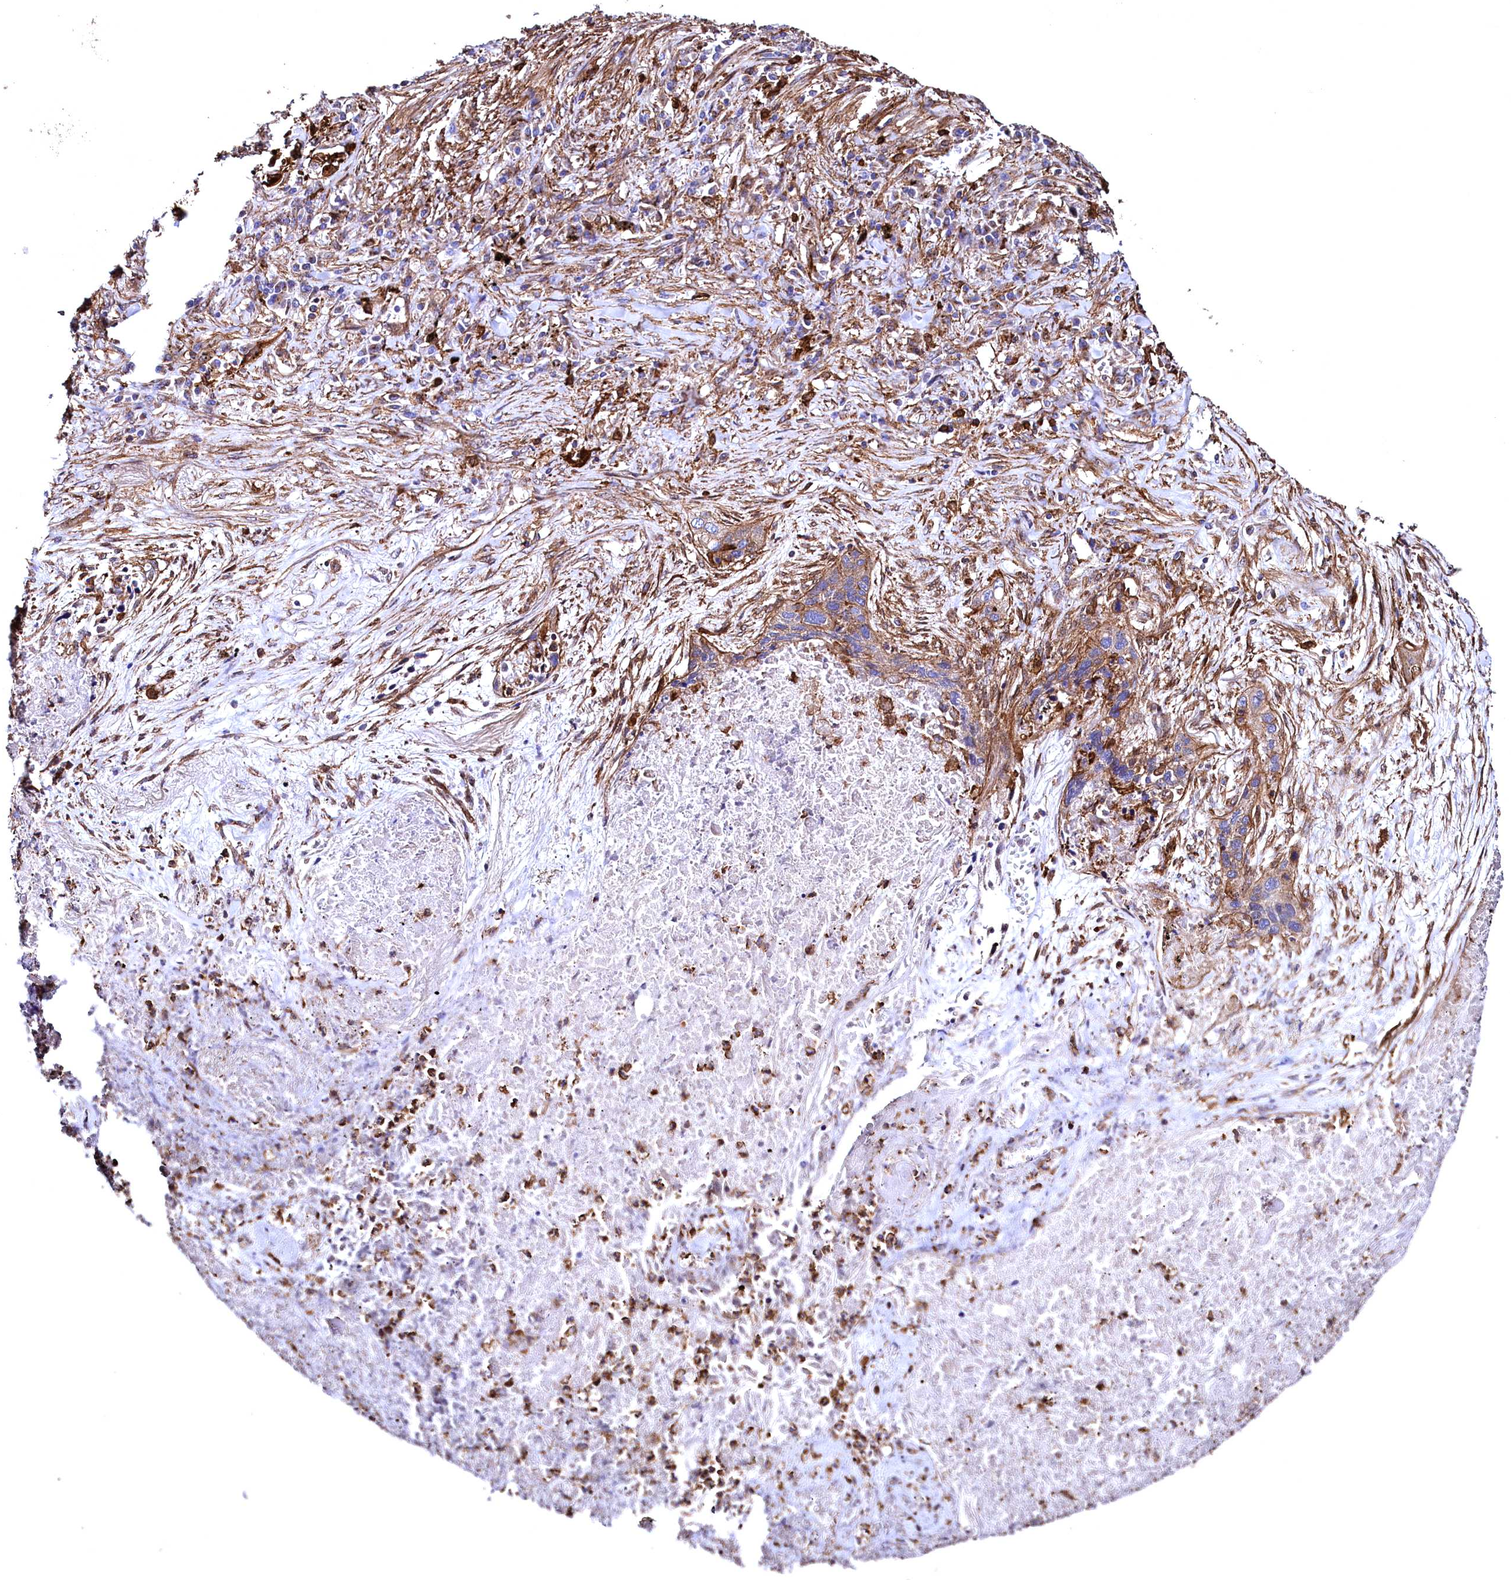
{"staining": {"intensity": "moderate", "quantity": ">75%", "location": "cytoplasmic/membranous"}, "tissue": "lung cancer", "cell_type": "Tumor cells", "image_type": "cancer", "snomed": [{"axis": "morphology", "description": "Squamous cell carcinoma, NOS"}, {"axis": "topography", "description": "Lung"}], "caption": "Immunohistochemistry image of neoplastic tissue: squamous cell carcinoma (lung) stained using immunohistochemistry (IHC) reveals medium levels of moderate protein expression localized specifically in the cytoplasmic/membranous of tumor cells, appearing as a cytoplasmic/membranous brown color.", "gene": "STAMBPL1", "patient": {"sex": "female", "age": 63}}